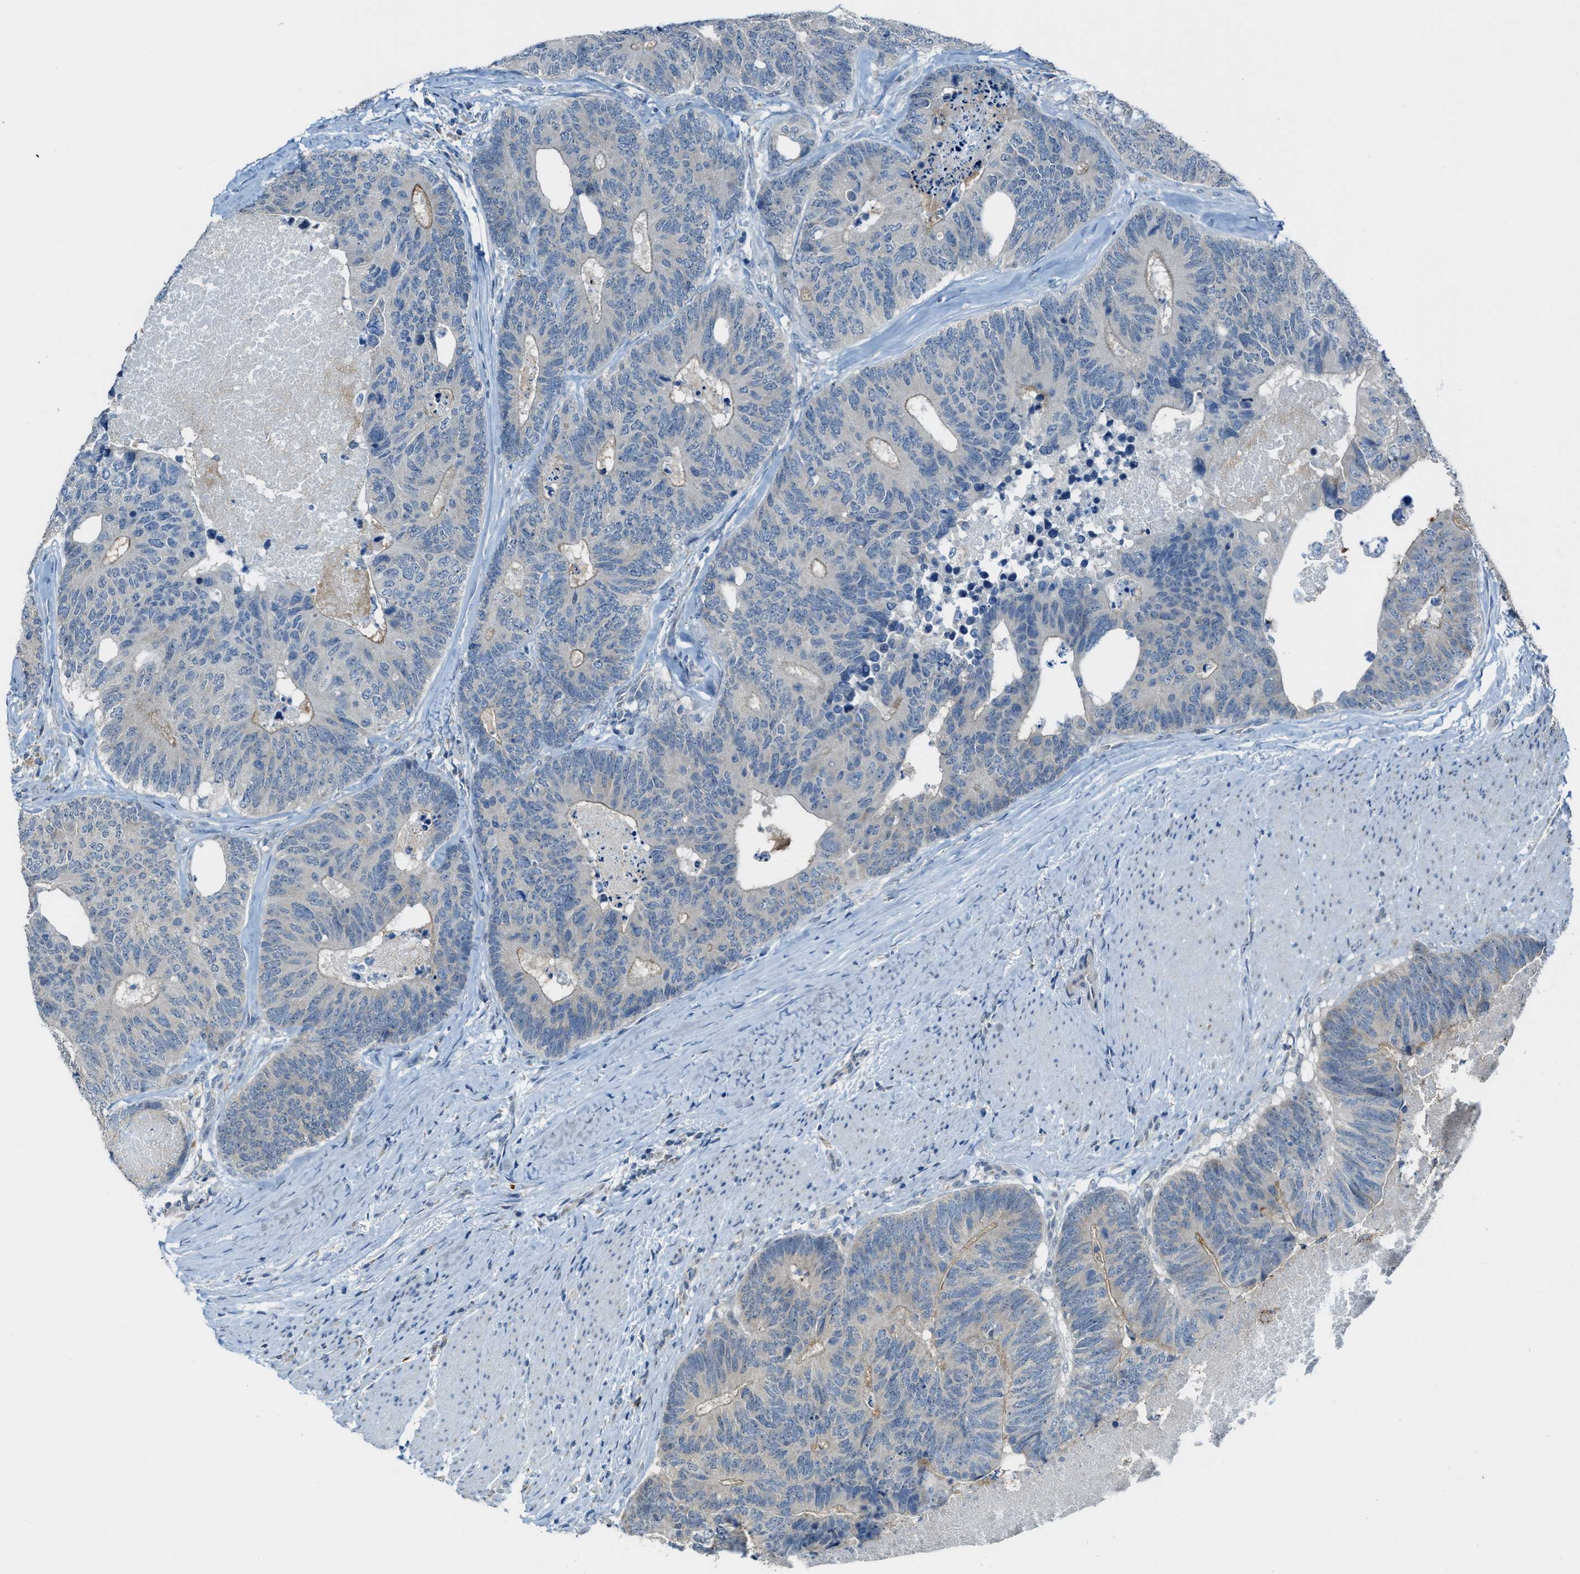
{"staining": {"intensity": "negative", "quantity": "none", "location": "none"}, "tissue": "colorectal cancer", "cell_type": "Tumor cells", "image_type": "cancer", "snomed": [{"axis": "morphology", "description": "Adenocarcinoma, NOS"}, {"axis": "topography", "description": "Colon"}], "caption": "Immunohistochemistry of adenocarcinoma (colorectal) exhibits no positivity in tumor cells.", "gene": "CDON", "patient": {"sex": "female", "age": 67}}